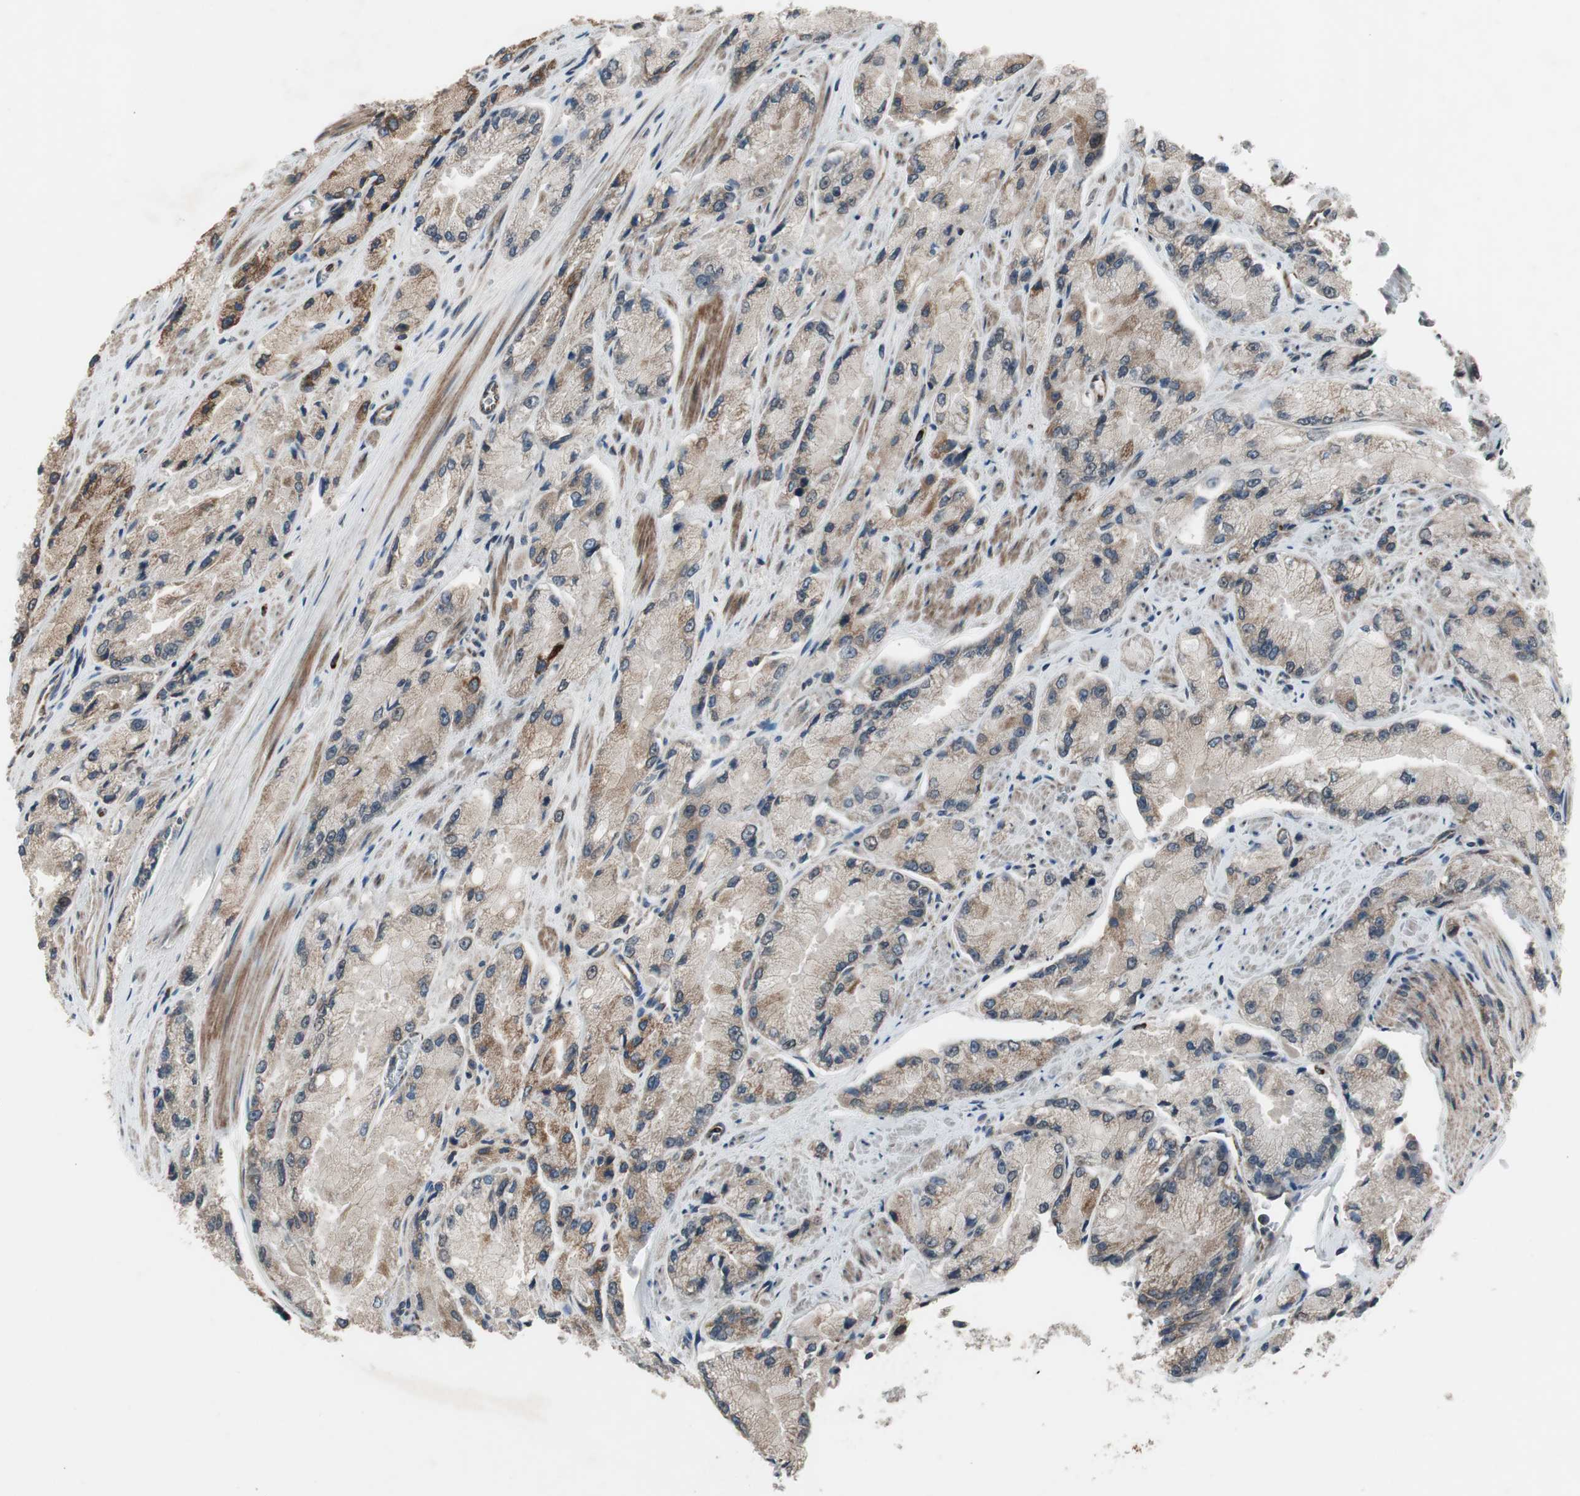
{"staining": {"intensity": "weak", "quantity": ">75%", "location": "cytoplasmic/membranous"}, "tissue": "prostate cancer", "cell_type": "Tumor cells", "image_type": "cancer", "snomed": [{"axis": "morphology", "description": "Adenocarcinoma, High grade"}, {"axis": "topography", "description": "Prostate"}], "caption": "The immunohistochemical stain labels weak cytoplasmic/membranous expression in tumor cells of prostate adenocarcinoma (high-grade) tissue. The protein is shown in brown color, while the nuclei are stained blue.", "gene": "CPT1A", "patient": {"sex": "male", "age": 58}}